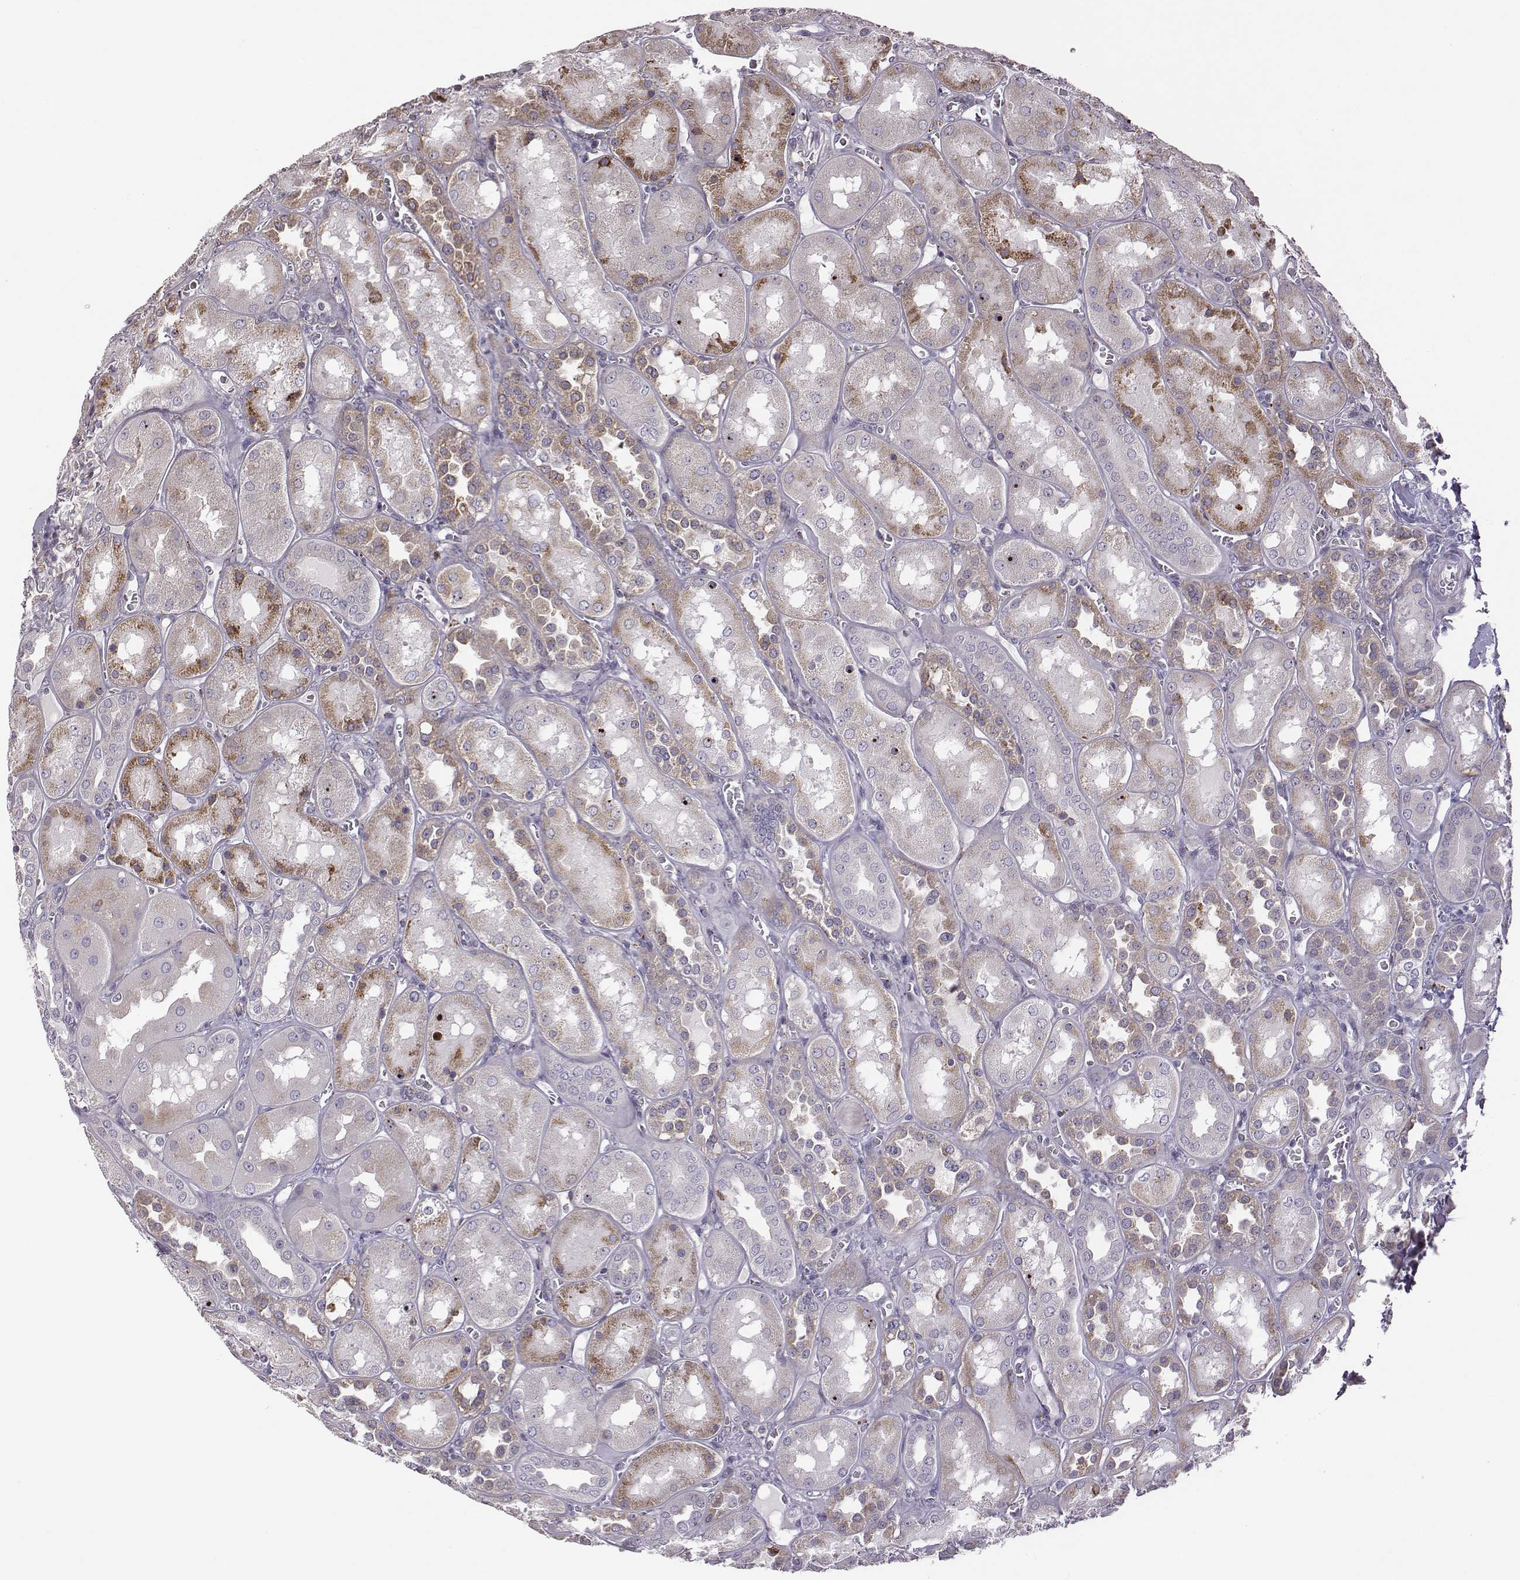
{"staining": {"intensity": "moderate", "quantity": "<25%", "location": "cytoplasmic/membranous"}, "tissue": "kidney", "cell_type": "Cells in glomeruli", "image_type": "normal", "snomed": [{"axis": "morphology", "description": "Normal tissue, NOS"}, {"axis": "topography", "description": "Kidney"}], "caption": "Immunohistochemistry of benign human kidney shows low levels of moderate cytoplasmic/membranous expression in approximately <25% of cells in glomeruli.", "gene": "SELENOI", "patient": {"sex": "male", "age": 73}}